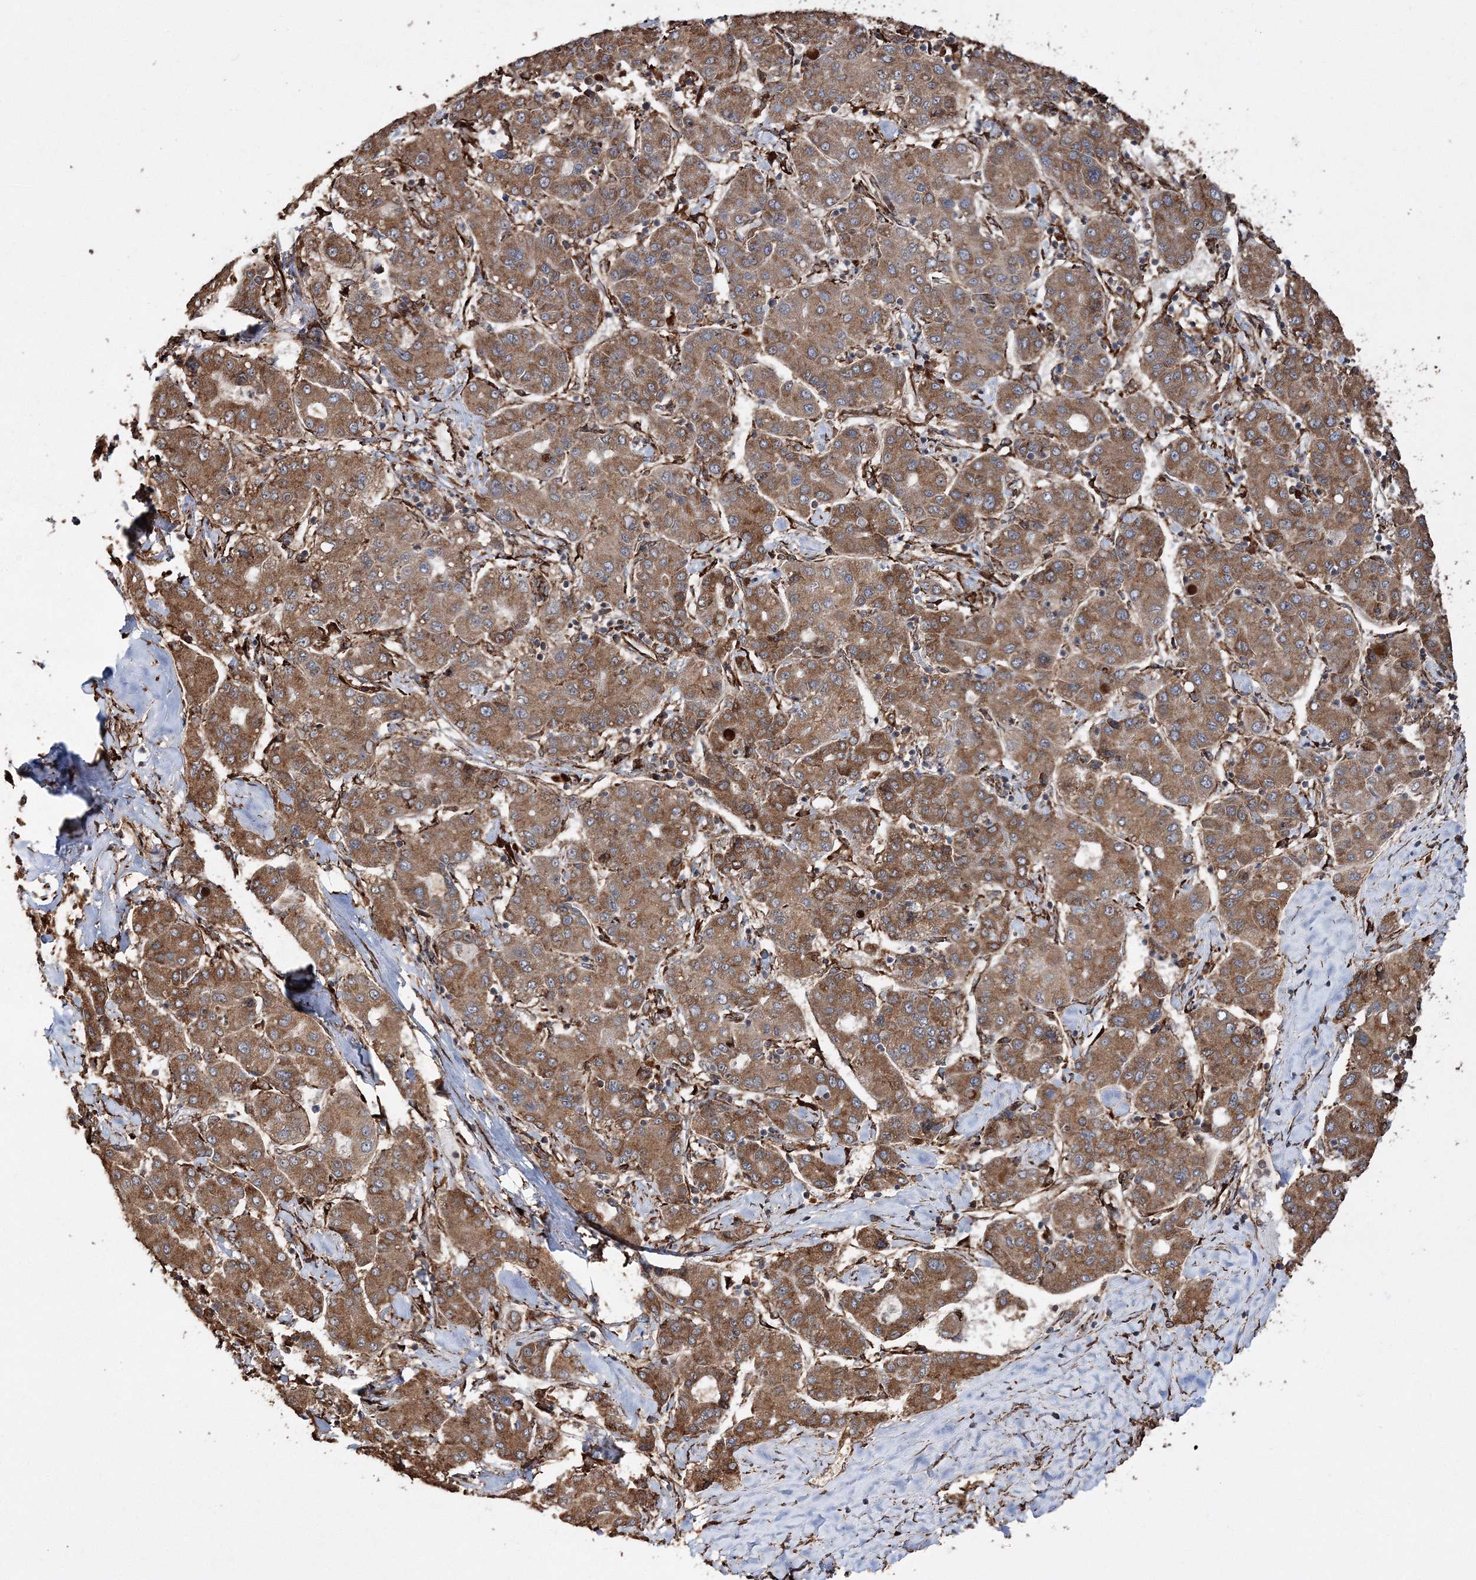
{"staining": {"intensity": "moderate", "quantity": ">75%", "location": "cytoplasmic/membranous"}, "tissue": "liver cancer", "cell_type": "Tumor cells", "image_type": "cancer", "snomed": [{"axis": "morphology", "description": "Carcinoma, Hepatocellular, NOS"}, {"axis": "topography", "description": "Liver"}], "caption": "A medium amount of moderate cytoplasmic/membranous positivity is present in approximately >75% of tumor cells in liver hepatocellular carcinoma tissue.", "gene": "SCRN3", "patient": {"sex": "male", "age": 65}}